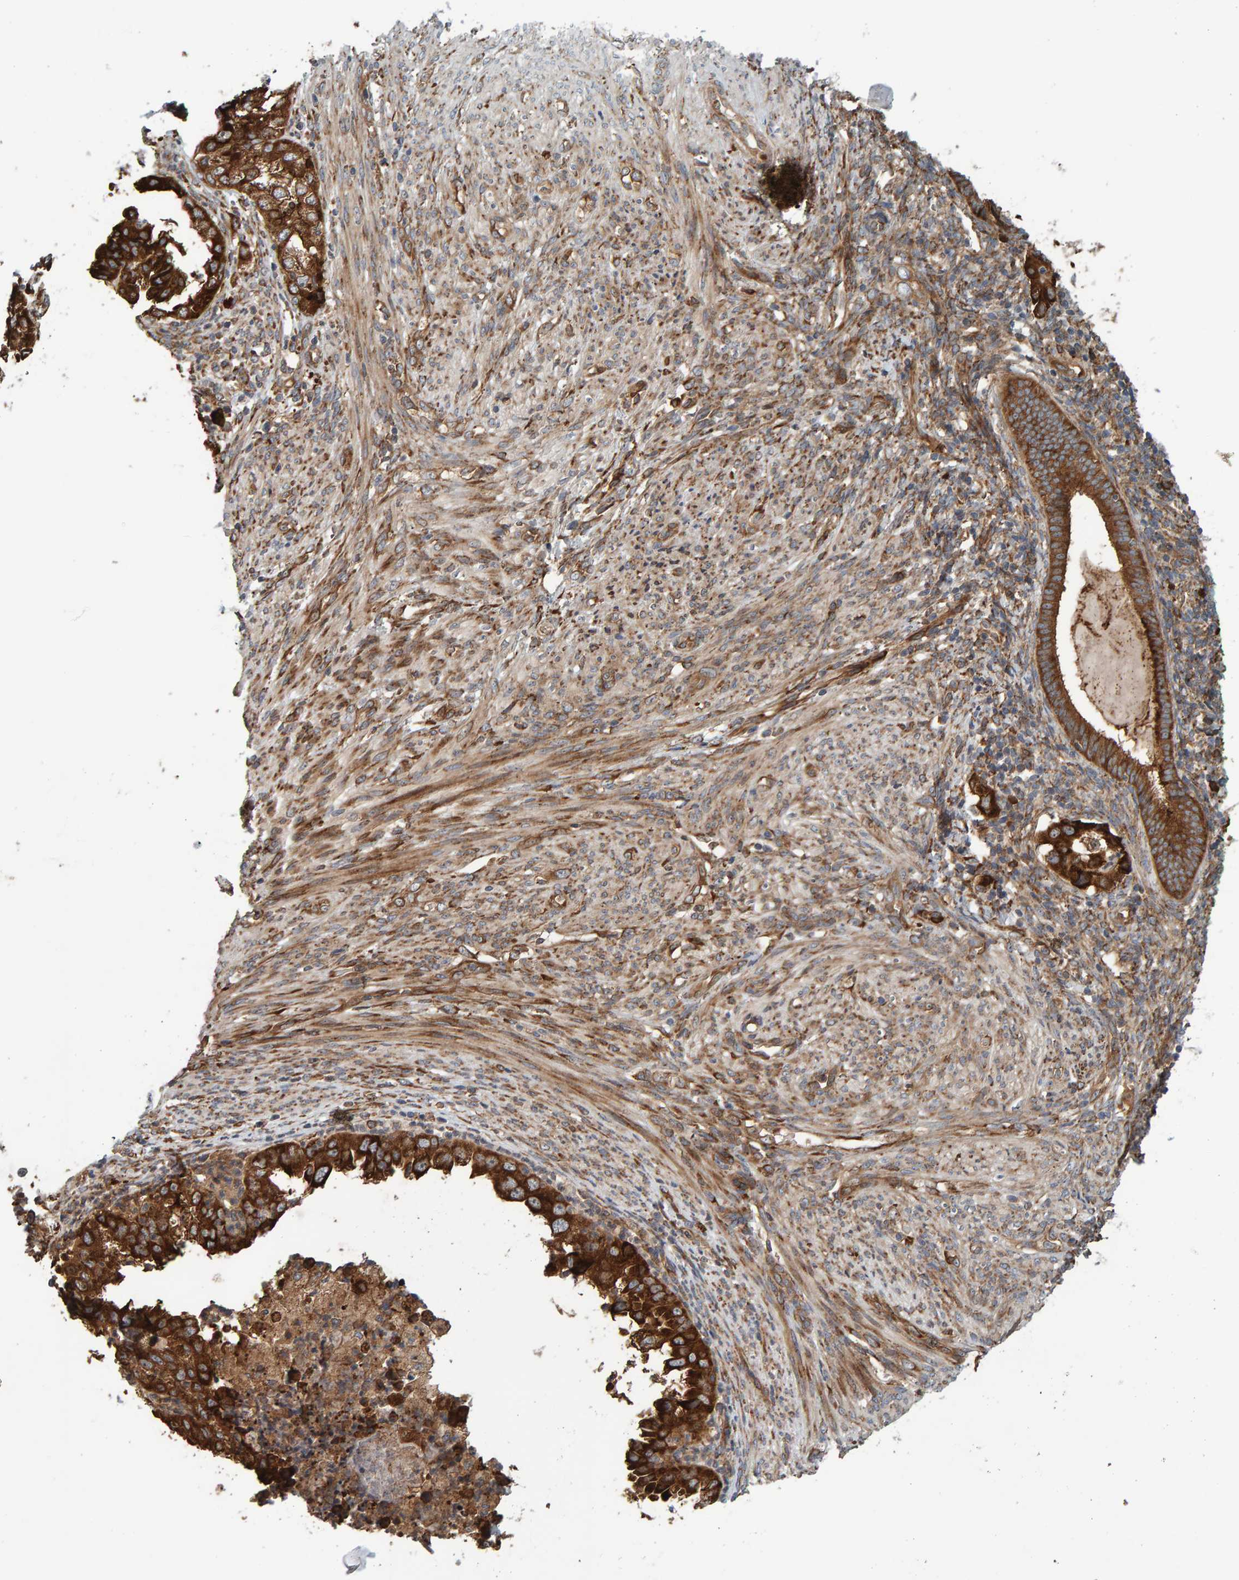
{"staining": {"intensity": "strong", "quantity": ">75%", "location": "cytoplasmic/membranous"}, "tissue": "endometrial cancer", "cell_type": "Tumor cells", "image_type": "cancer", "snomed": [{"axis": "morphology", "description": "Adenocarcinoma, NOS"}, {"axis": "topography", "description": "Endometrium"}], "caption": "Immunohistochemistry micrograph of endometrial adenocarcinoma stained for a protein (brown), which exhibits high levels of strong cytoplasmic/membranous positivity in about >75% of tumor cells.", "gene": "BAIAP2", "patient": {"sex": "female", "age": 85}}